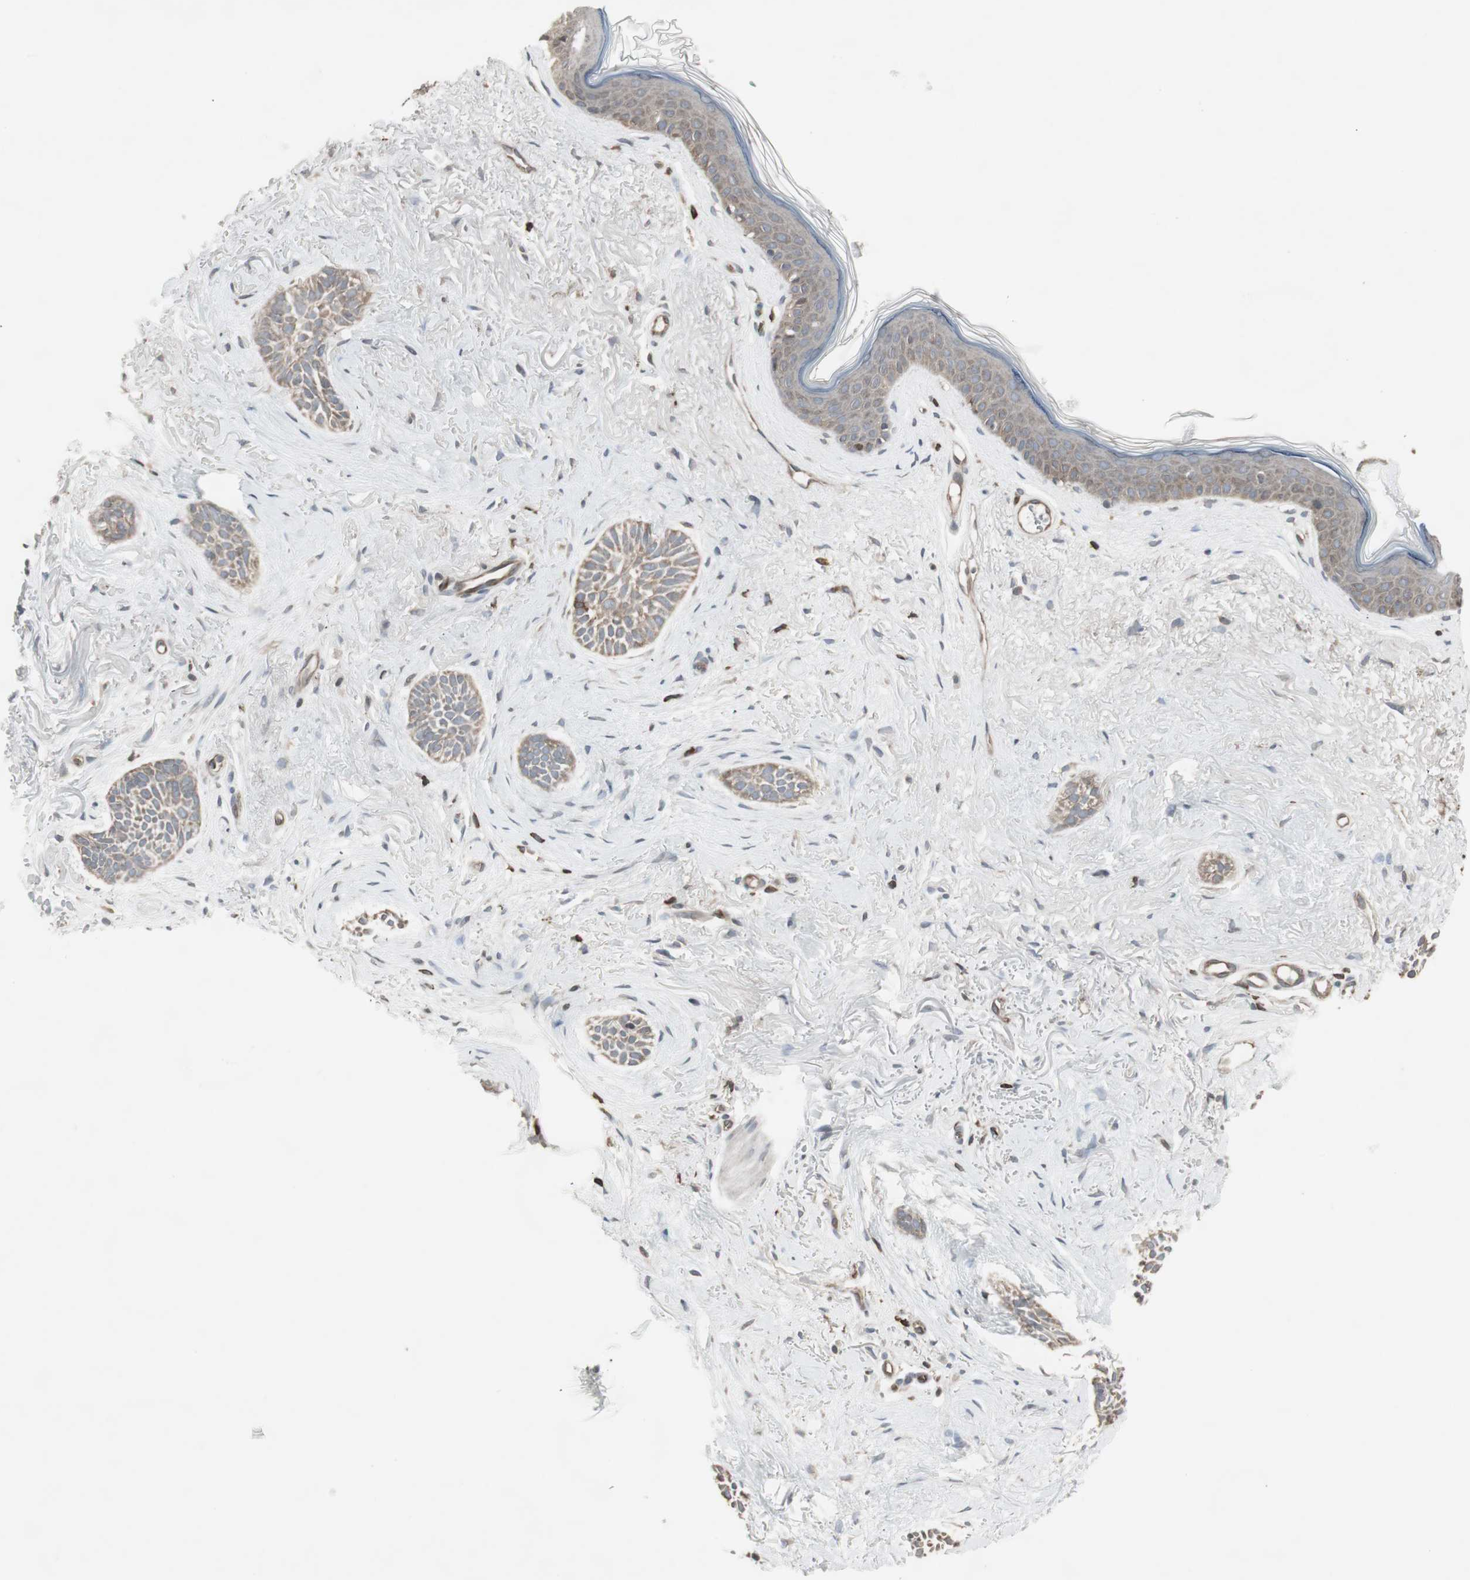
{"staining": {"intensity": "weak", "quantity": "25%-75%", "location": "cytoplasmic/membranous"}, "tissue": "skin cancer", "cell_type": "Tumor cells", "image_type": "cancer", "snomed": [{"axis": "morphology", "description": "Normal tissue, NOS"}, {"axis": "morphology", "description": "Basal cell carcinoma"}, {"axis": "topography", "description": "Skin"}], "caption": "This micrograph displays skin basal cell carcinoma stained with IHC to label a protein in brown. The cytoplasmic/membranous of tumor cells show weak positivity for the protein. Nuclei are counter-stained blue.", "gene": "ARHGEF1", "patient": {"sex": "female", "age": 84}}